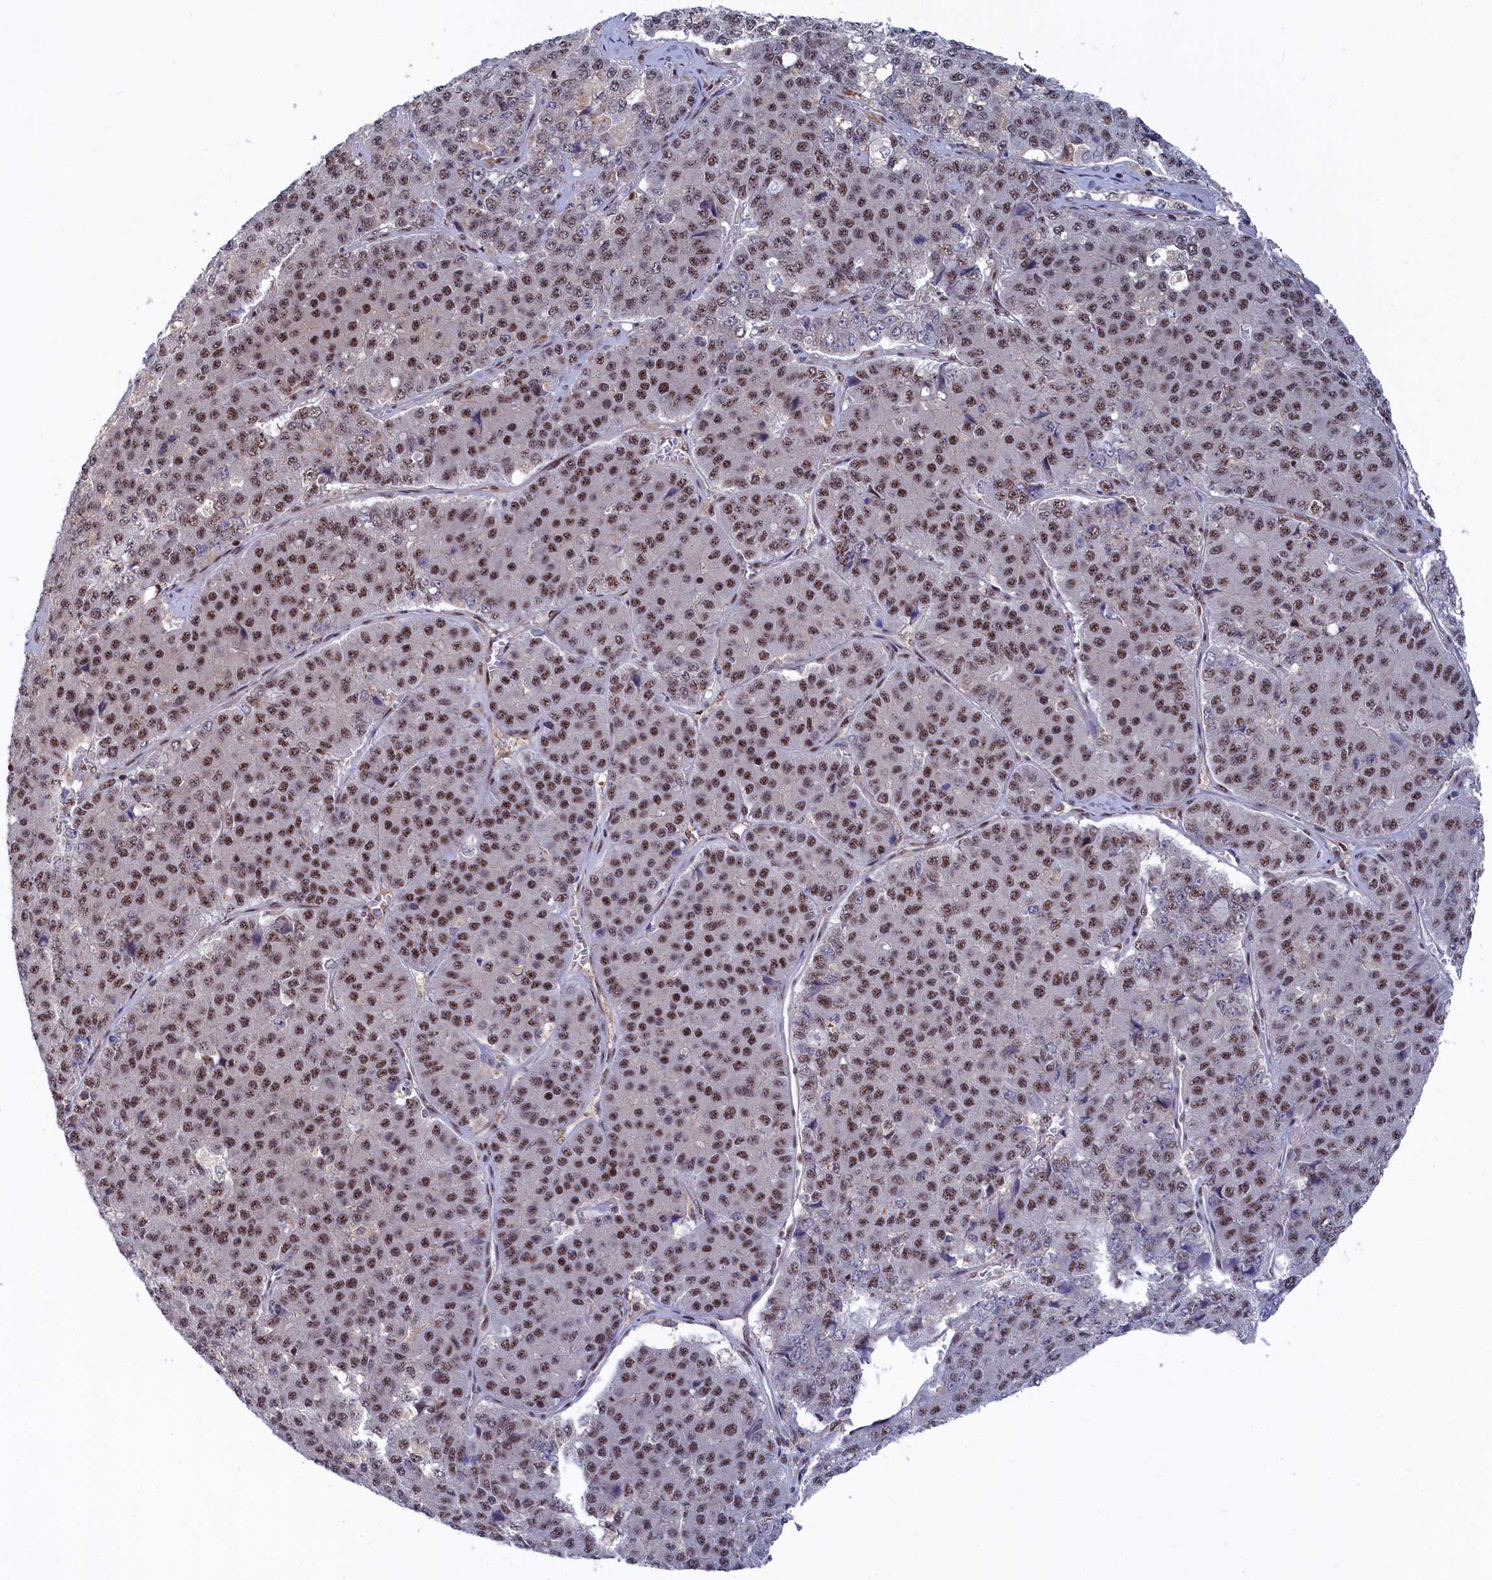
{"staining": {"intensity": "moderate", "quantity": ">75%", "location": "nuclear"}, "tissue": "pancreatic cancer", "cell_type": "Tumor cells", "image_type": "cancer", "snomed": [{"axis": "morphology", "description": "Adenocarcinoma, NOS"}, {"axis": "topography", "description": "Pancreas"}], "caption": "Pancreatic adenocarcinoma stained with IHC displays moderate nuclear staining in about >75% of tumor cells.", "gene": "TAB1", "patient": {"sex": "male", "age": 50}}